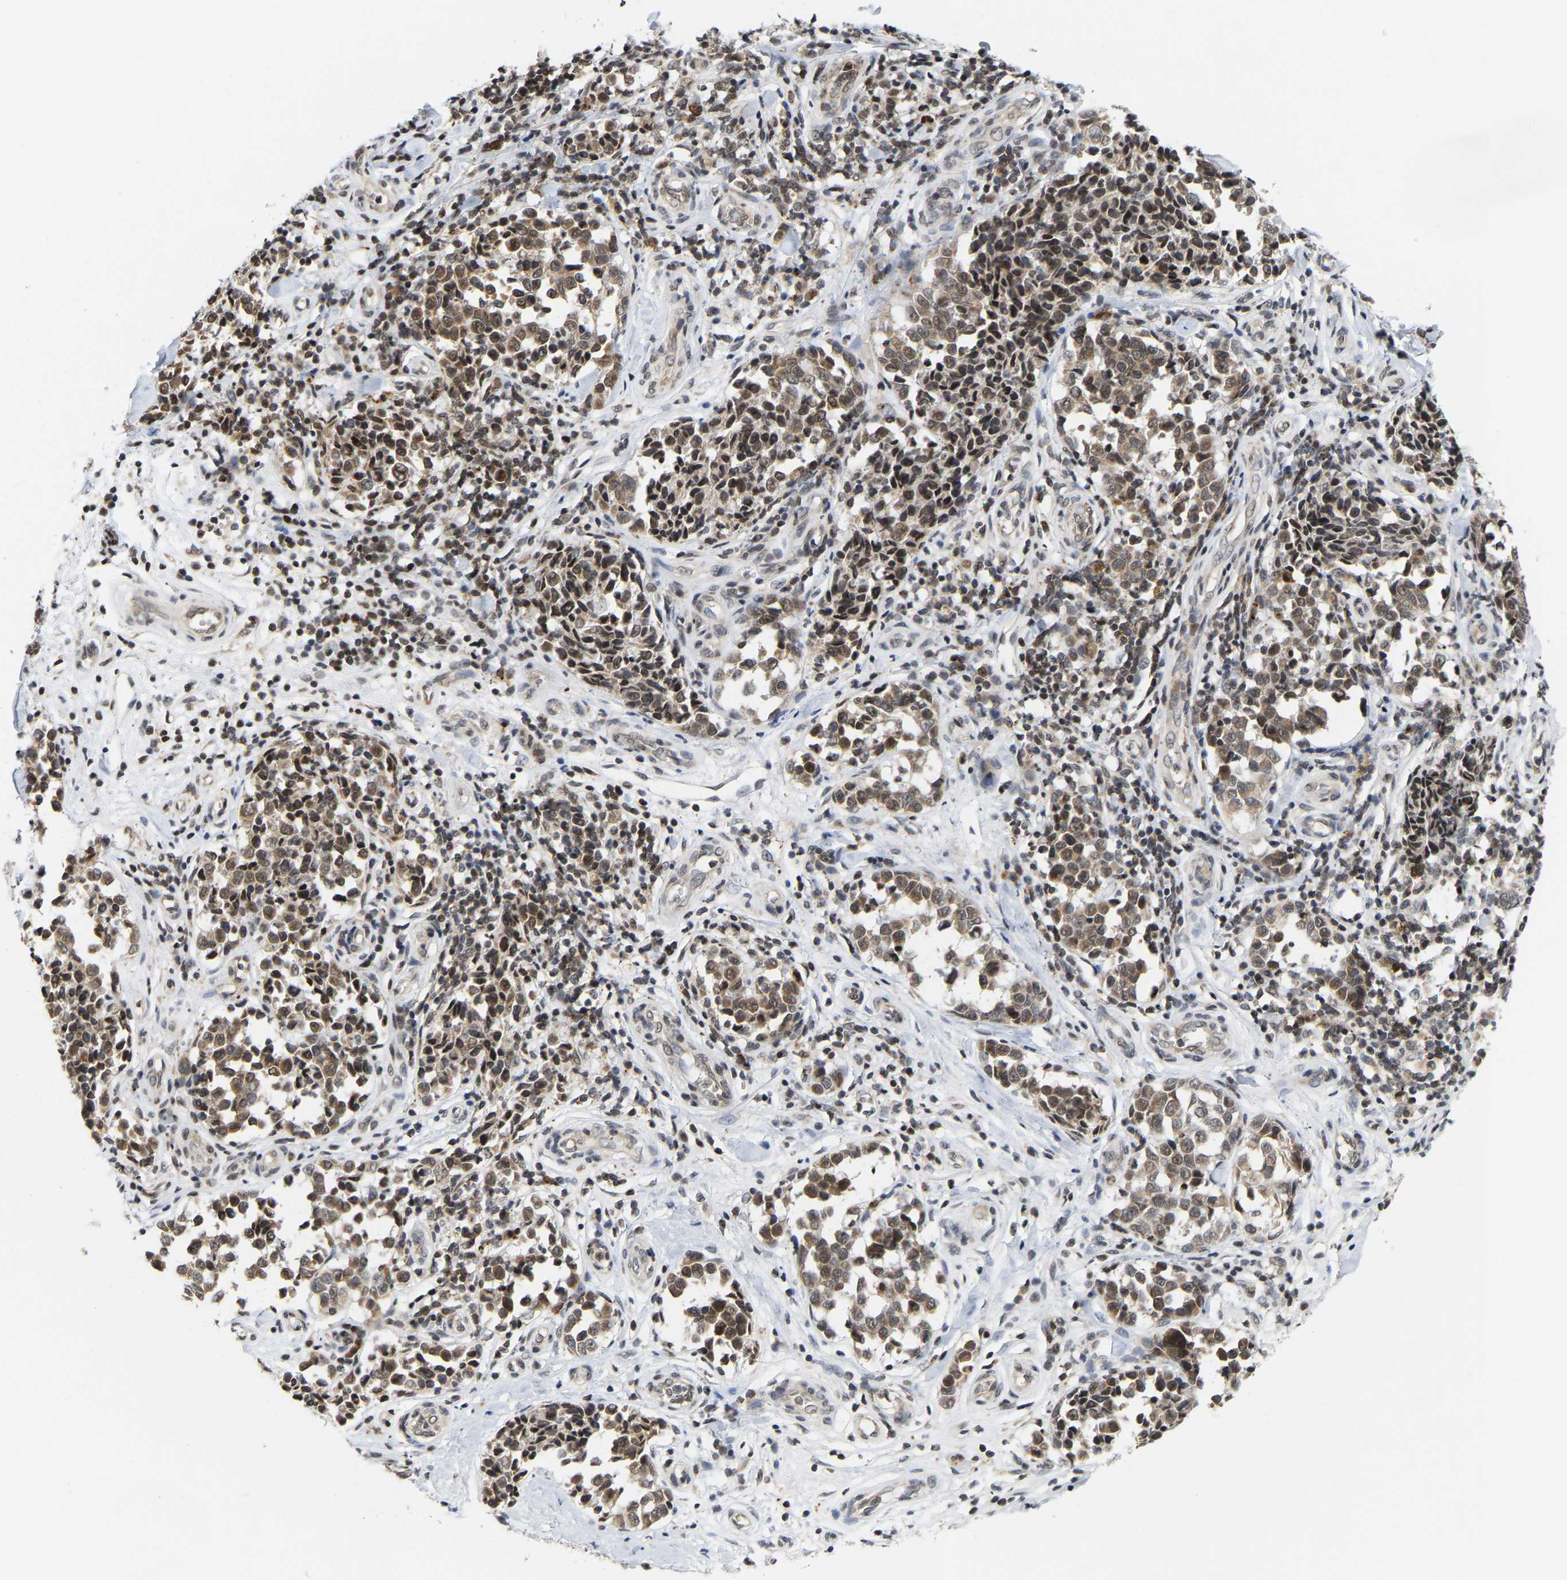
{"staining": {"intensity": "moderate", "quantity": ">75%", "location": "cytoplasmic/membranous,nuclear"}, "tissue": "melanoma", "cell_type": "Tumor cells", "image_type": "cancer", "snomed": [{"axis": "morphology", "description": "Malignant melanoma, NOS"}, {"axis": "topography", "description": "Skin"}], "caption": "High-power microscopy captured an immunohistochemistry (IHC) histopathology image of melanoma, revealing moderate cytoplasmic/membranous and nuclear expression in about >75% of tumor cells. The staining is performed using DAB (3,3'-diaminobenzidine) brown chromogen to label protein expression. The nuclei are counter-stained blue using hematoxylin.", "gene": "ANKRD6", "patient": {"sex": "female", "age": 64}}